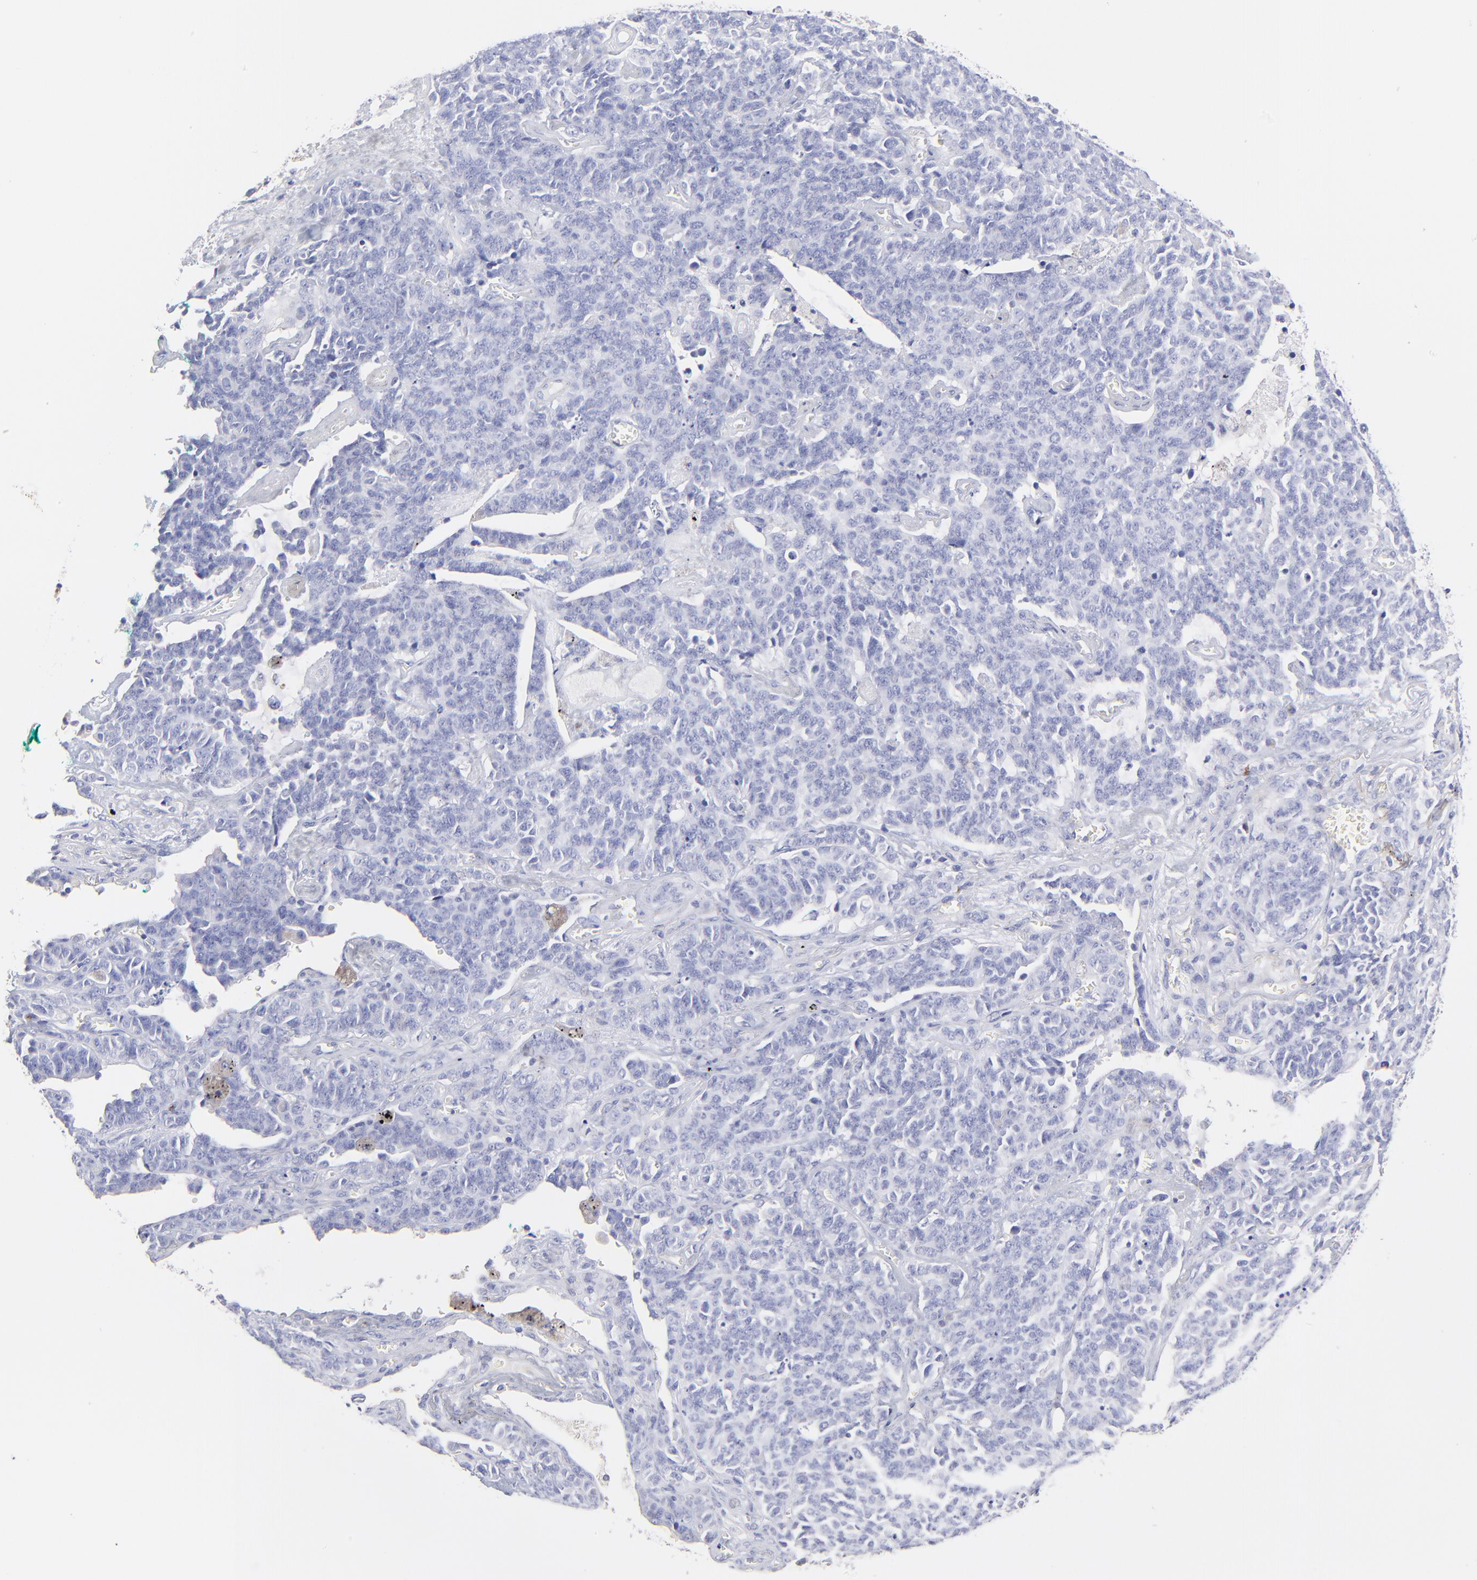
{"staining": {"intensity": "negative", "quantity": "none", "location": "none"}, "tissue": "lung cancer", "cell_type": "Tumor cells", "image_type": "cancer", "snomed": [{"axis": "morphology", "description": "Neoplasm, malignant, NOS"}, {"axis": "topography", "description": "Lung"}], "caption": "Protein analysis of lung cancer (malignant neoplasm) reveals no significant positivity in tumor cells. (Brightfield microscopy of DAB immunohistochemistry (IHC) at high magnification).", "gene": "ASB9", "patient": {"sex": "female", "age": 58}}